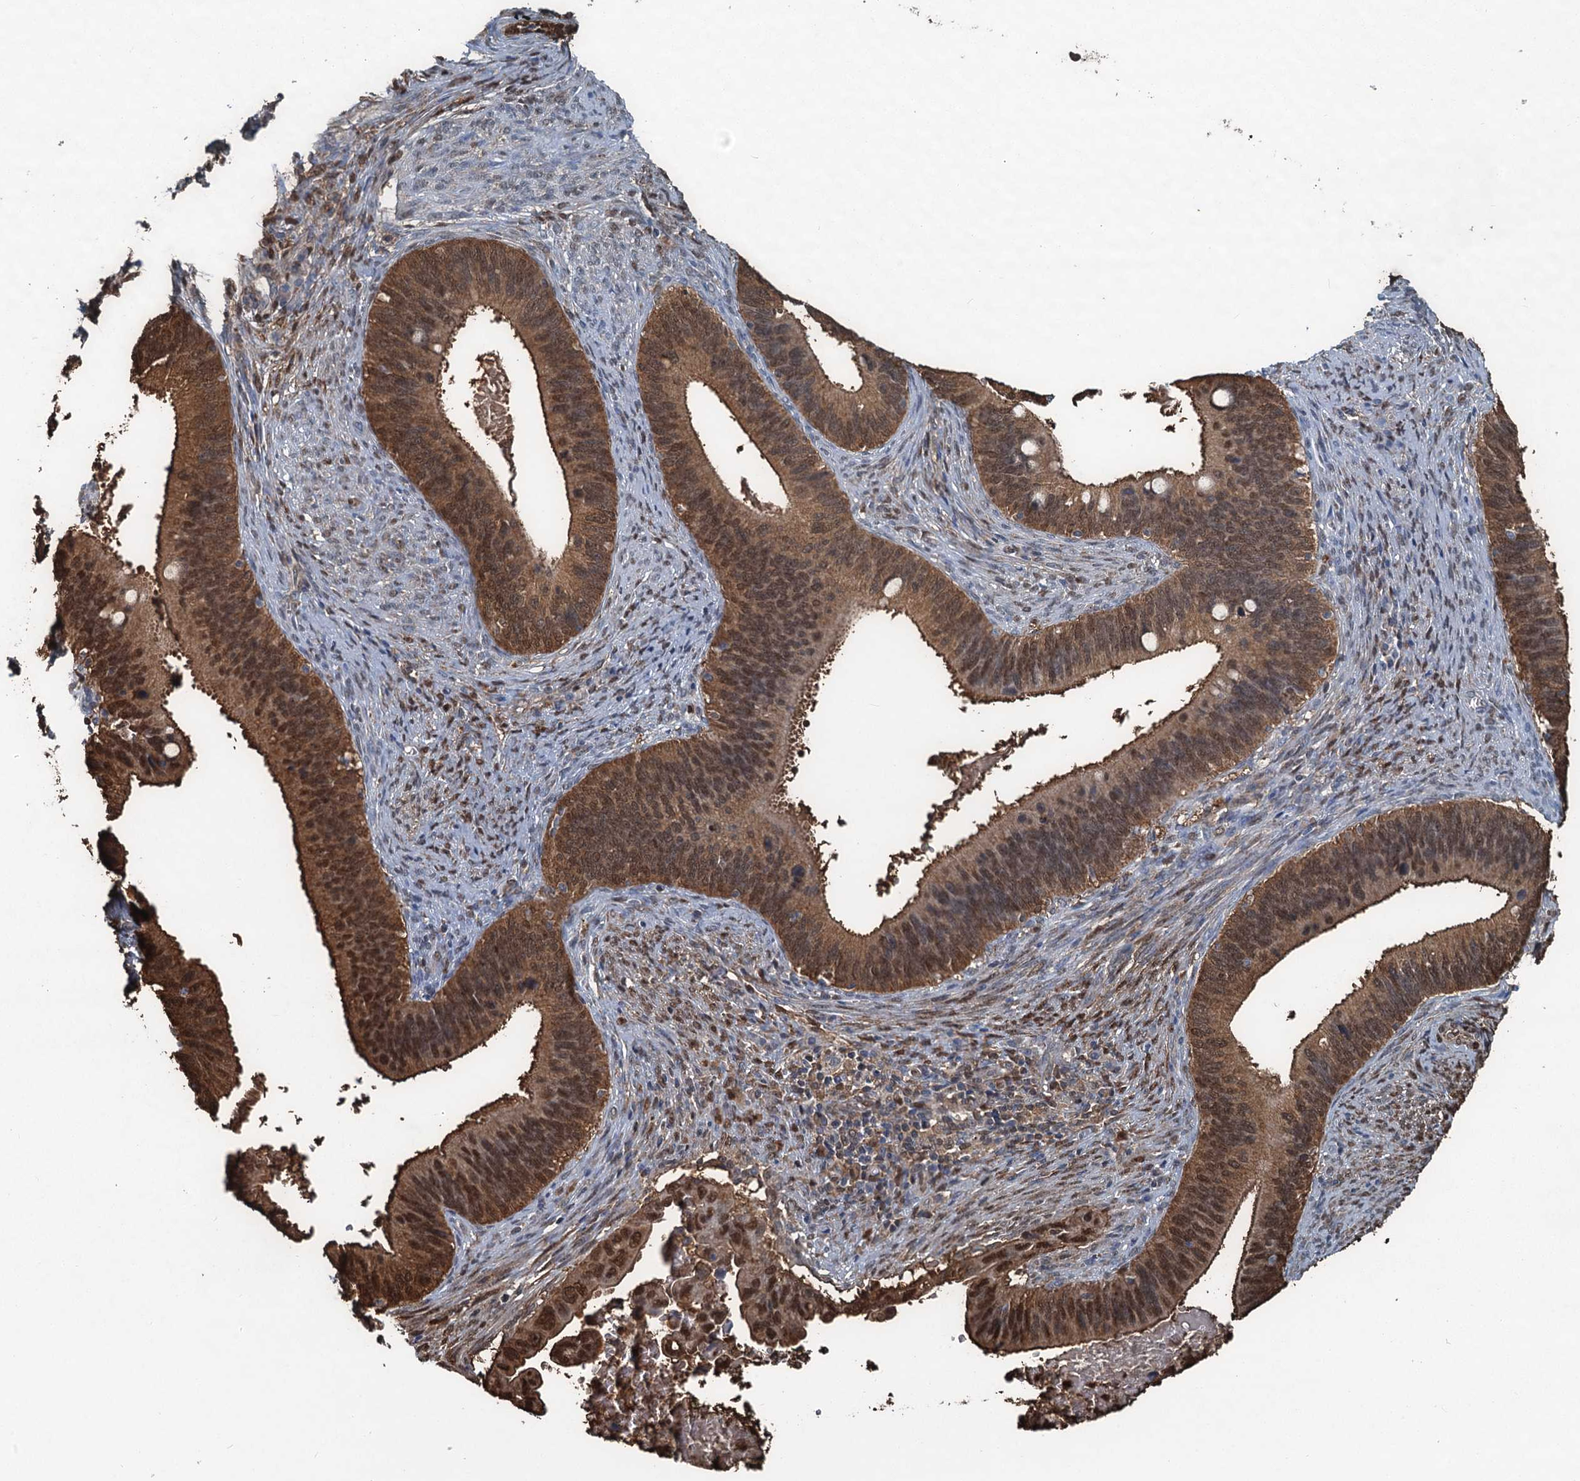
{"staining": {"intensity": "moderate", "quantity": ">75%", "location": "cytoplasmic/membranous,nuclear"}, "tissue": "cervical cancer", "cell_type": "Tumor cells", "image_type": "cancer", "snomed": [{"axis": "morphology", "description": "Adenocarcinoma, NOS"}, {"axis": "topography", "description": "Cervix"}], "caption": "The immunohistochemical stain labels moderate cytoplasmic/membranous and nuclear expression in tumor cells of cervical cancer tissue.", "gene": "S100A6", "patient": {"sex": "female", "age": 42}}